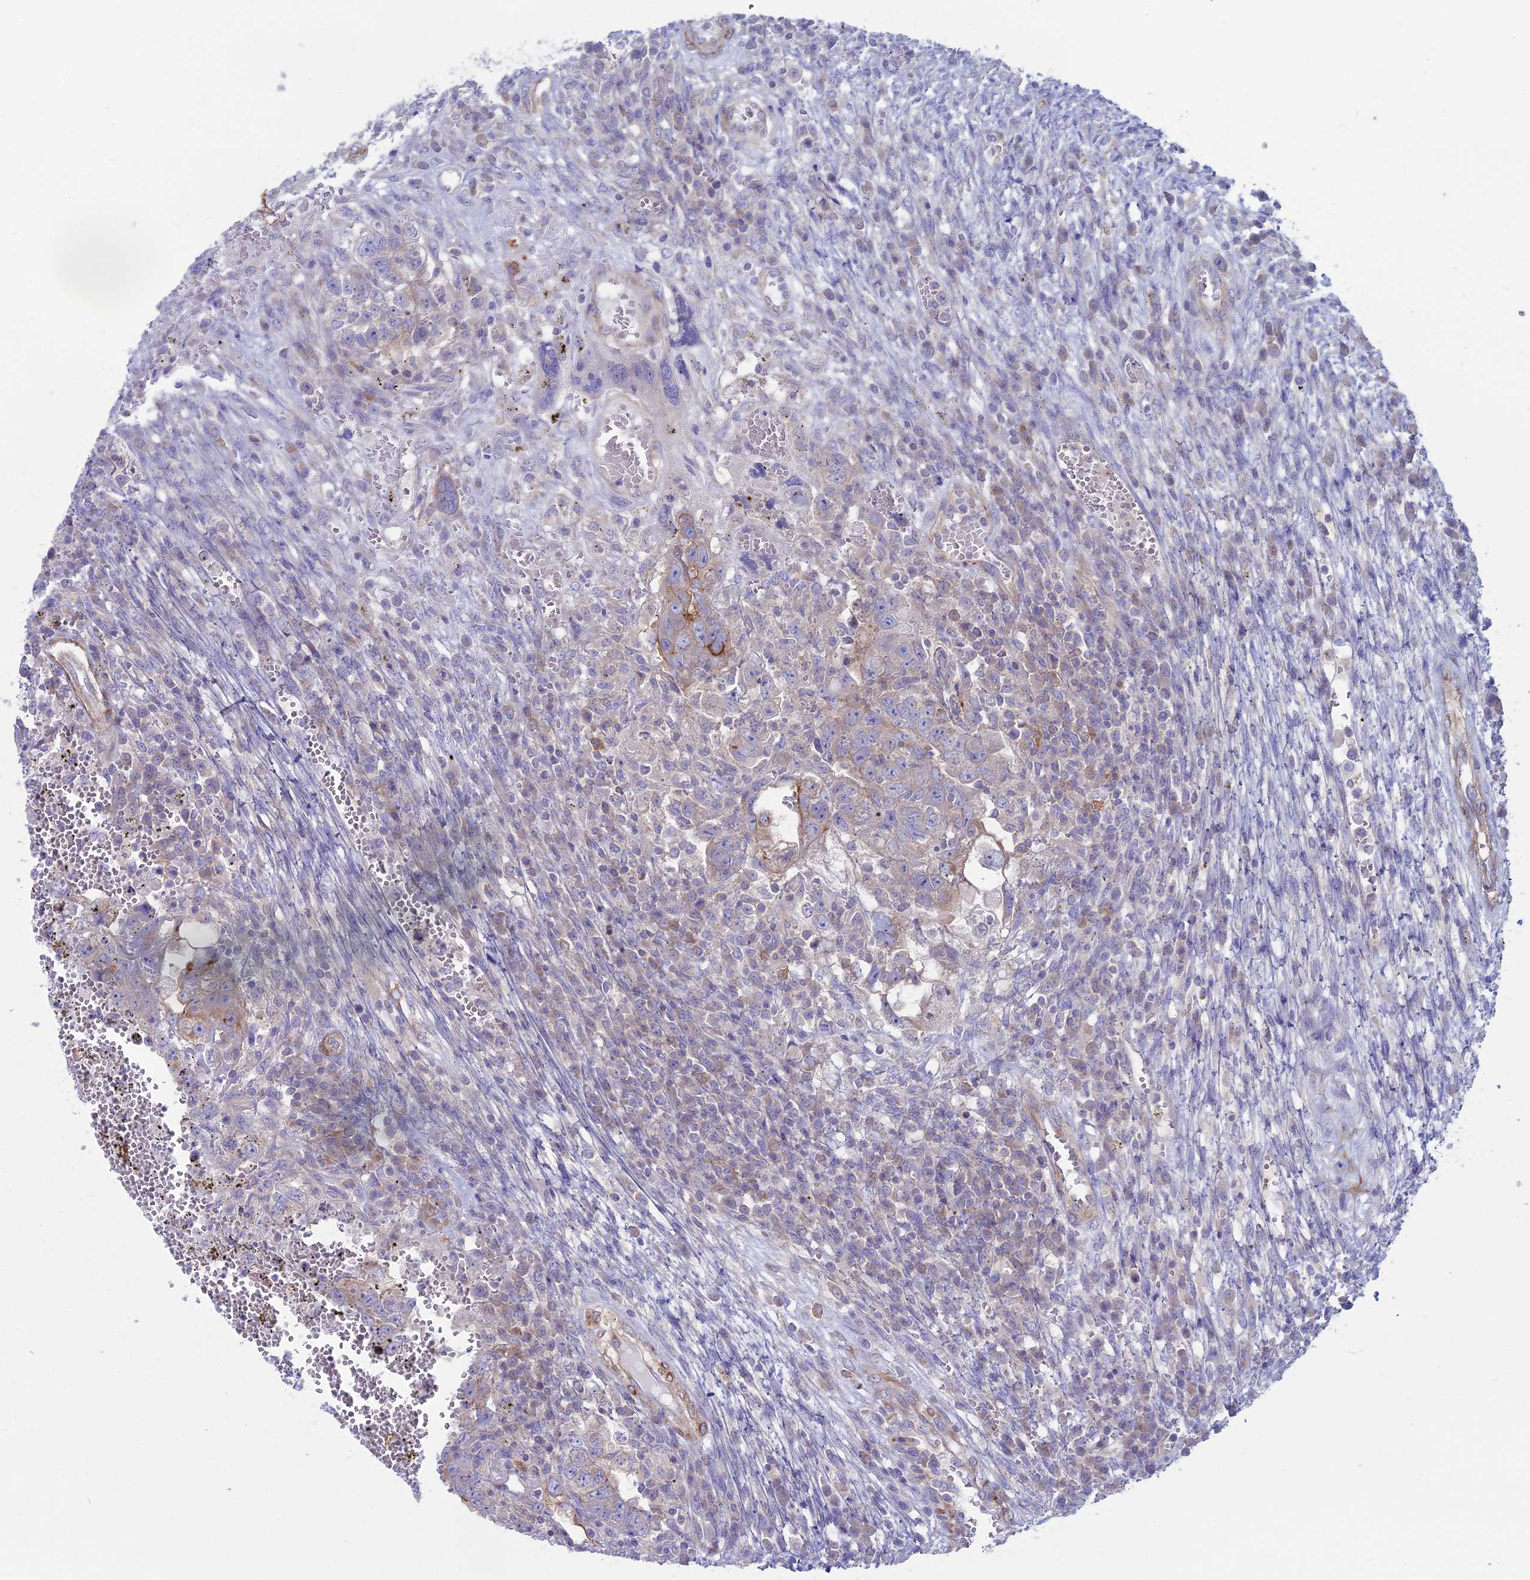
{"staining": {"intensity": "strong", "quantity": "<25%", "location": "cytoplasmic/membranous"}, "tissue": "testis cancer", "cell_type": "Tumor cells", "image_type": "cancer", "snomed": [{"axis": "morphology", "description": "Carcinoma, Embryonal, NOS"}, {"axis": "topography", "description": "Testis"}], "caption": "This micrograph shows testis cancer (embryonal carcinoma) stained with immunohistochemistry to label a protein in brown. The cytoplasmic/membranous of tumor cells show strong positivity for the protein. Nuclei are counter-stained blue.", "gene": "MYO5B", "patient": {"sex": "male", "age": 26}}